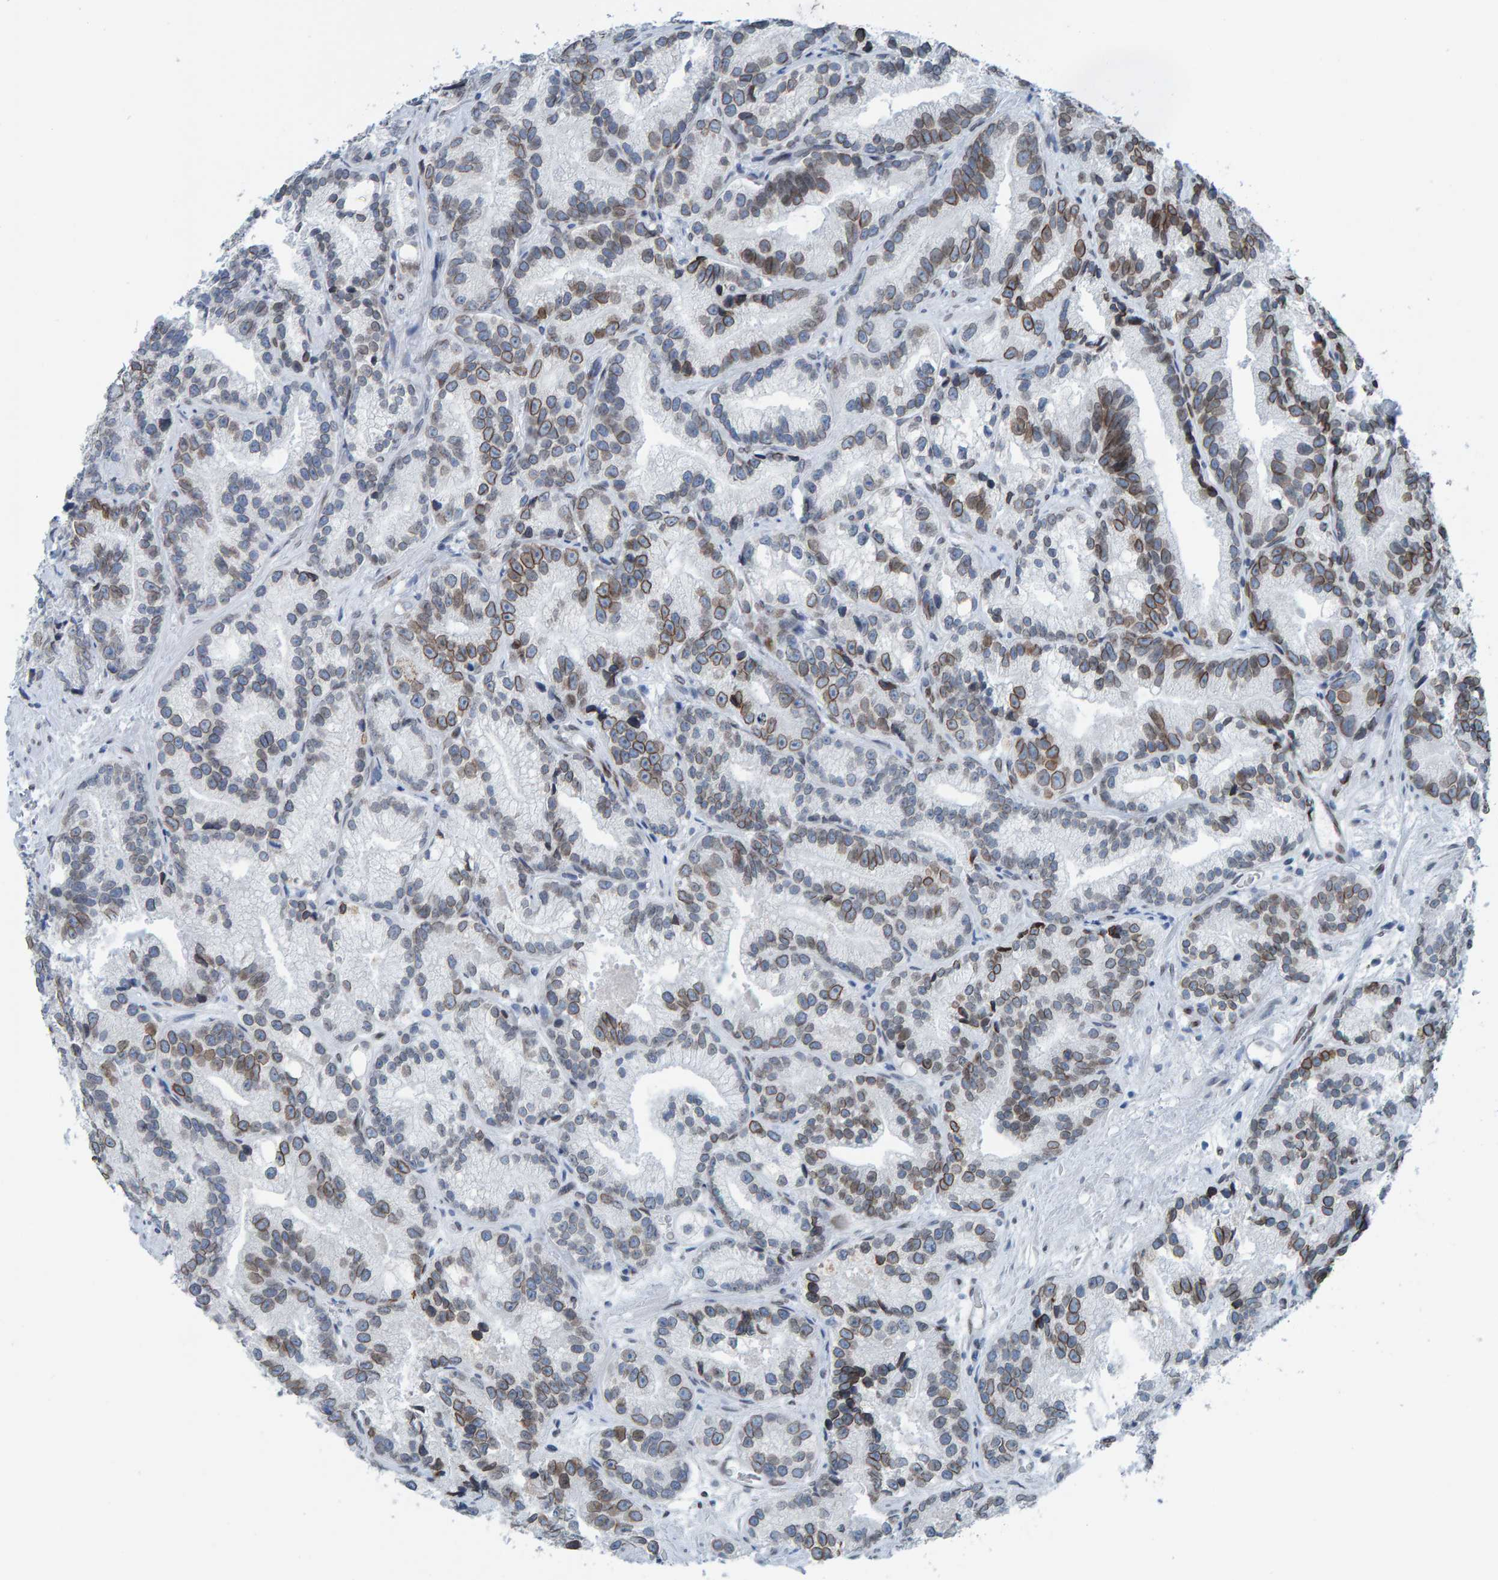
{"staining": {"intensity": "moderate", "quantity": "25%-75%", "location": "cytoplasmic/membranous,nuclear"}, "tissue": "prostate cancer", "cell_type": "Tumor cells", "image_type": "cancer", "snomed": [{"axis": "morphology", "description": "Adenocarcinoma, Low grade"}, {"axis": "topography", "description": "Prostate"}], "caption": "Prostate cancer (adenocarcinoma (low-grade)) stained with DAB immunohistochemistry demonstrates medium levels of moderate cytoplasmic/membranous and nuclear staining in about 25%-75% of tumor cells. (Brightfield microscopy of DAB IHC at high magnification).", "gene": "LMNB2", "patient": {"sex": "male", "age": 89}}